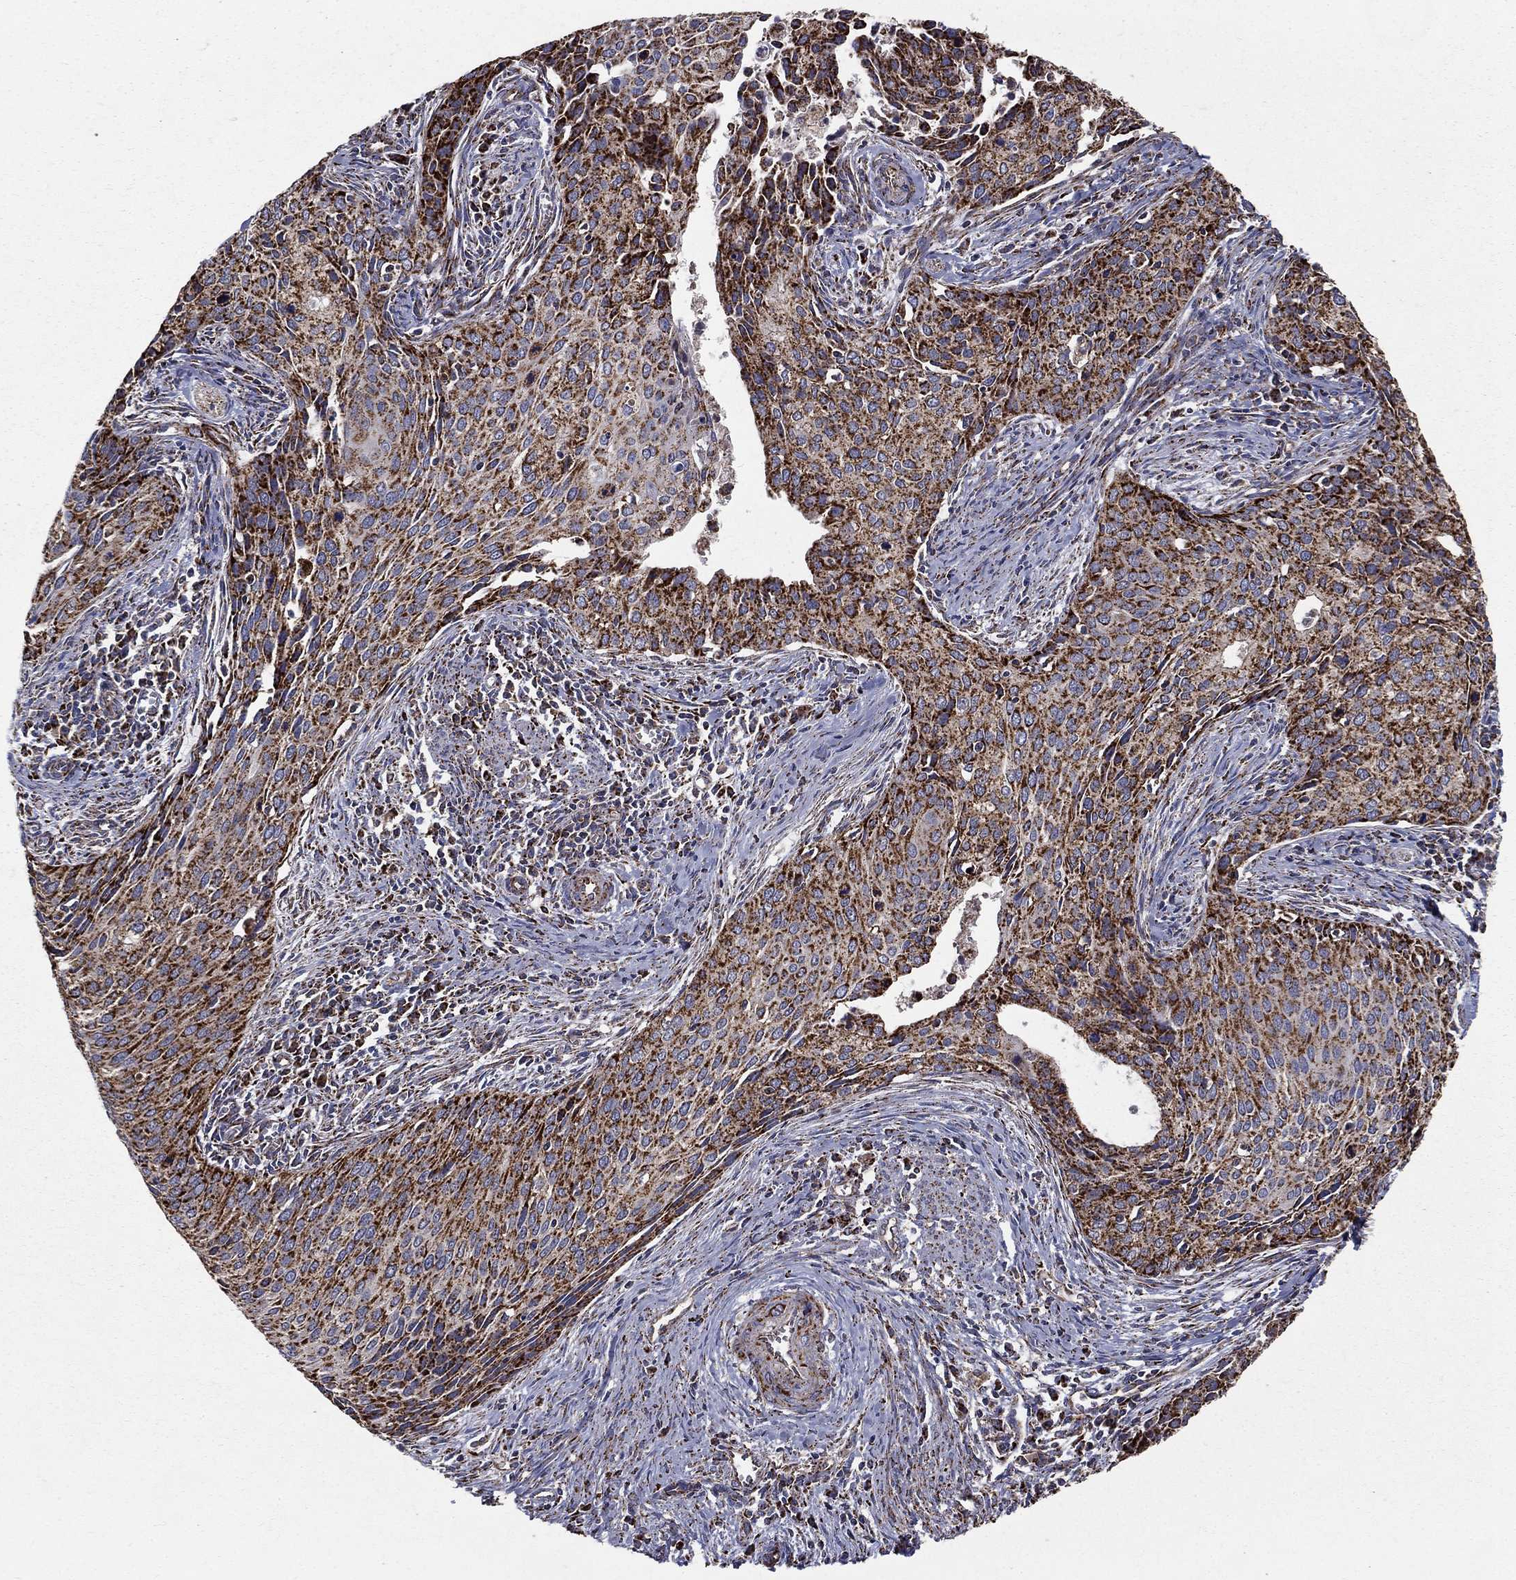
{"staining": {"intensity": "strong", "quantity": ">75%", "location": "cytoplasmic/membranous"}, "tissue": "cervical cancer", "cell_type": "Tumor cells", "image_type": "cancer", "snomed": [{"axis": "morphology", "description": "Squamous cell carcinoma, NOS"}, {"axis": "topography", "description": "Cervix"}], "caption": "Immunohistochemistry (IHC) of cervical cancer (squamous cell carcinoma) displays high levels of strong cytoplasmic/membranous staining in approximately >75% of tumor cells.", "gene": "GCSH", "patient": {"sex": "female", "age": 29}}